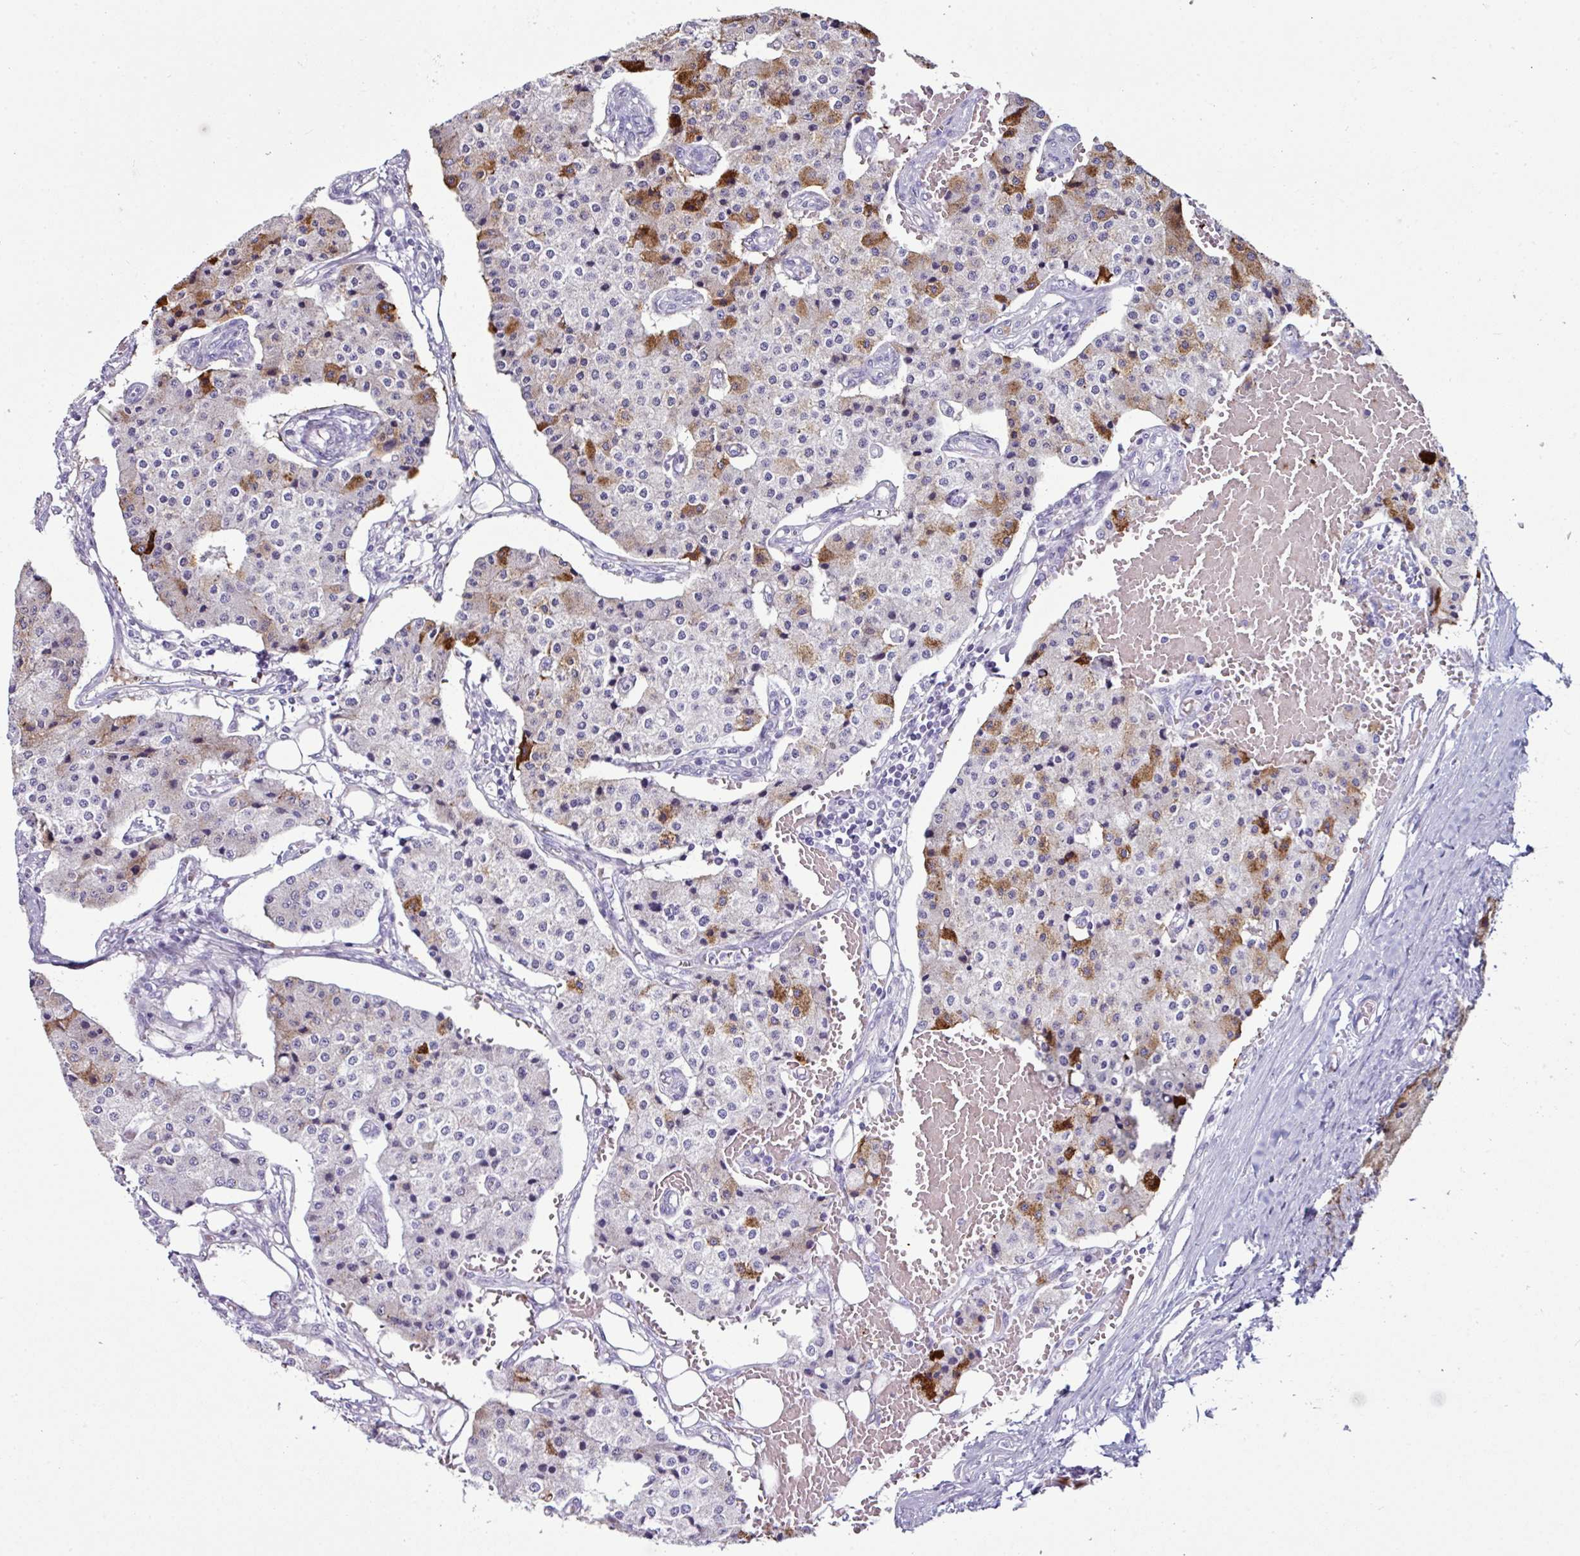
{"staining": {"intensity": "strong", "quantity": "<25%", "location": "cytoplasmic/membranous"}, "tissue": "carcinoid", "cell_type": "Tumor cells", "image_type": "cancer", "snomed": [{"axis": "morphology", "description": "Carcinoid, malignant, NOS"}, {"axis": "topography", "description": "Colon"}], "caption": "The micrograph shows a brown stain indicating the presence of a protein in the cytoplasmic/membranous of tumor cells in carcinoid. Immunohistochemistry (ihc) stains the protein in brown and the nuclei are stained blue.", "gene": "GLP2R", "patient": {"sex": "female", "age": 52}}